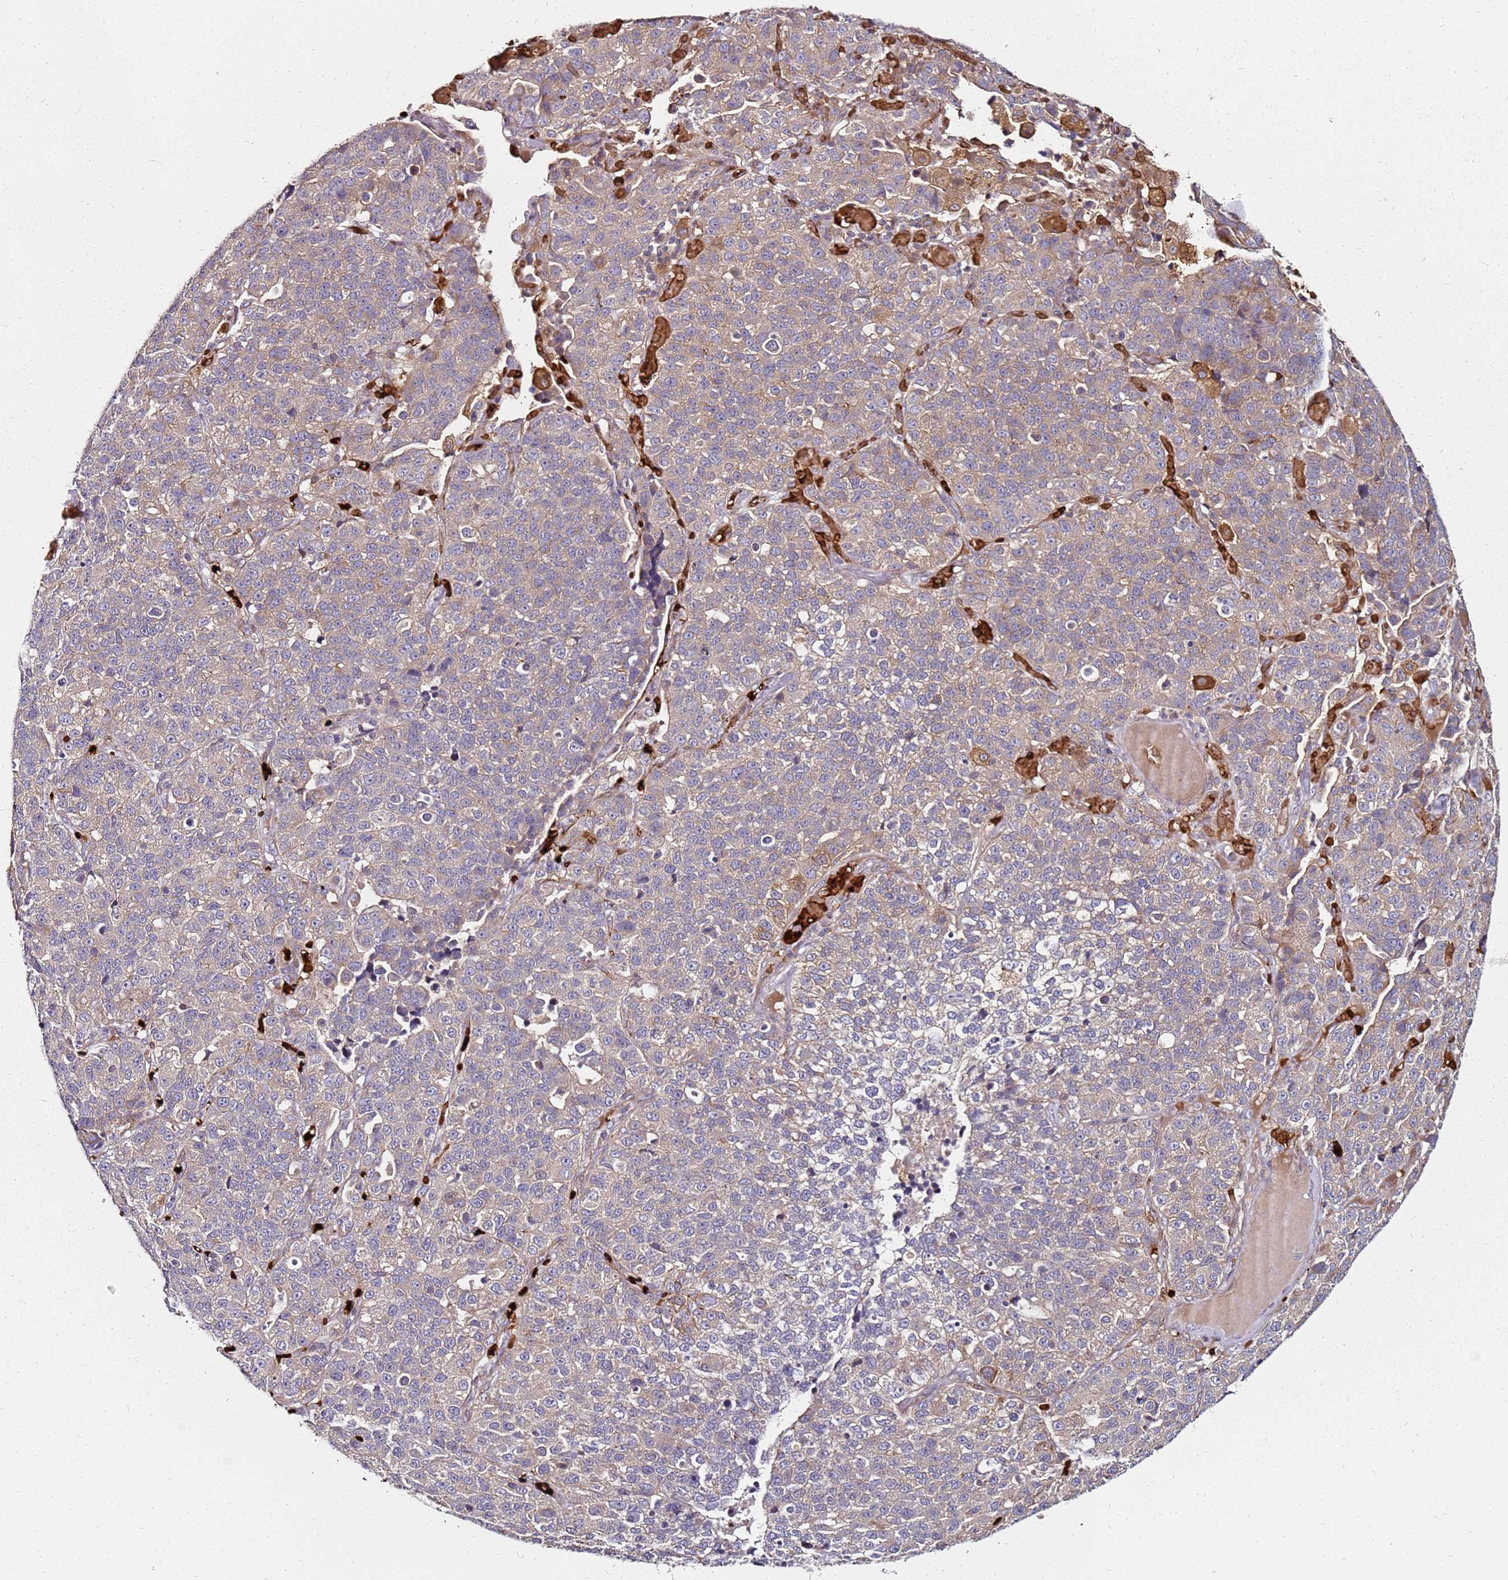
{"staining": {"intensity": "weak", "quantity": ">75%", "location": "cytoplasmic/membranous"}, "tissue": "lung cancer", "cell_type": "Tumor cells", "image_type": "cancer", "snomed": [{"axis": "morphology", "description": "Adenocarcinoma, NOS"}, {"axis": "topography", "description": "Lung"}], "caption": "Tumor cells display low levels of weak cytoplasmic/membranous expression in about >75% of cells in human lung cancer.", "gene": "RNF11", "patient": {"sex": "male", "age": 49}}